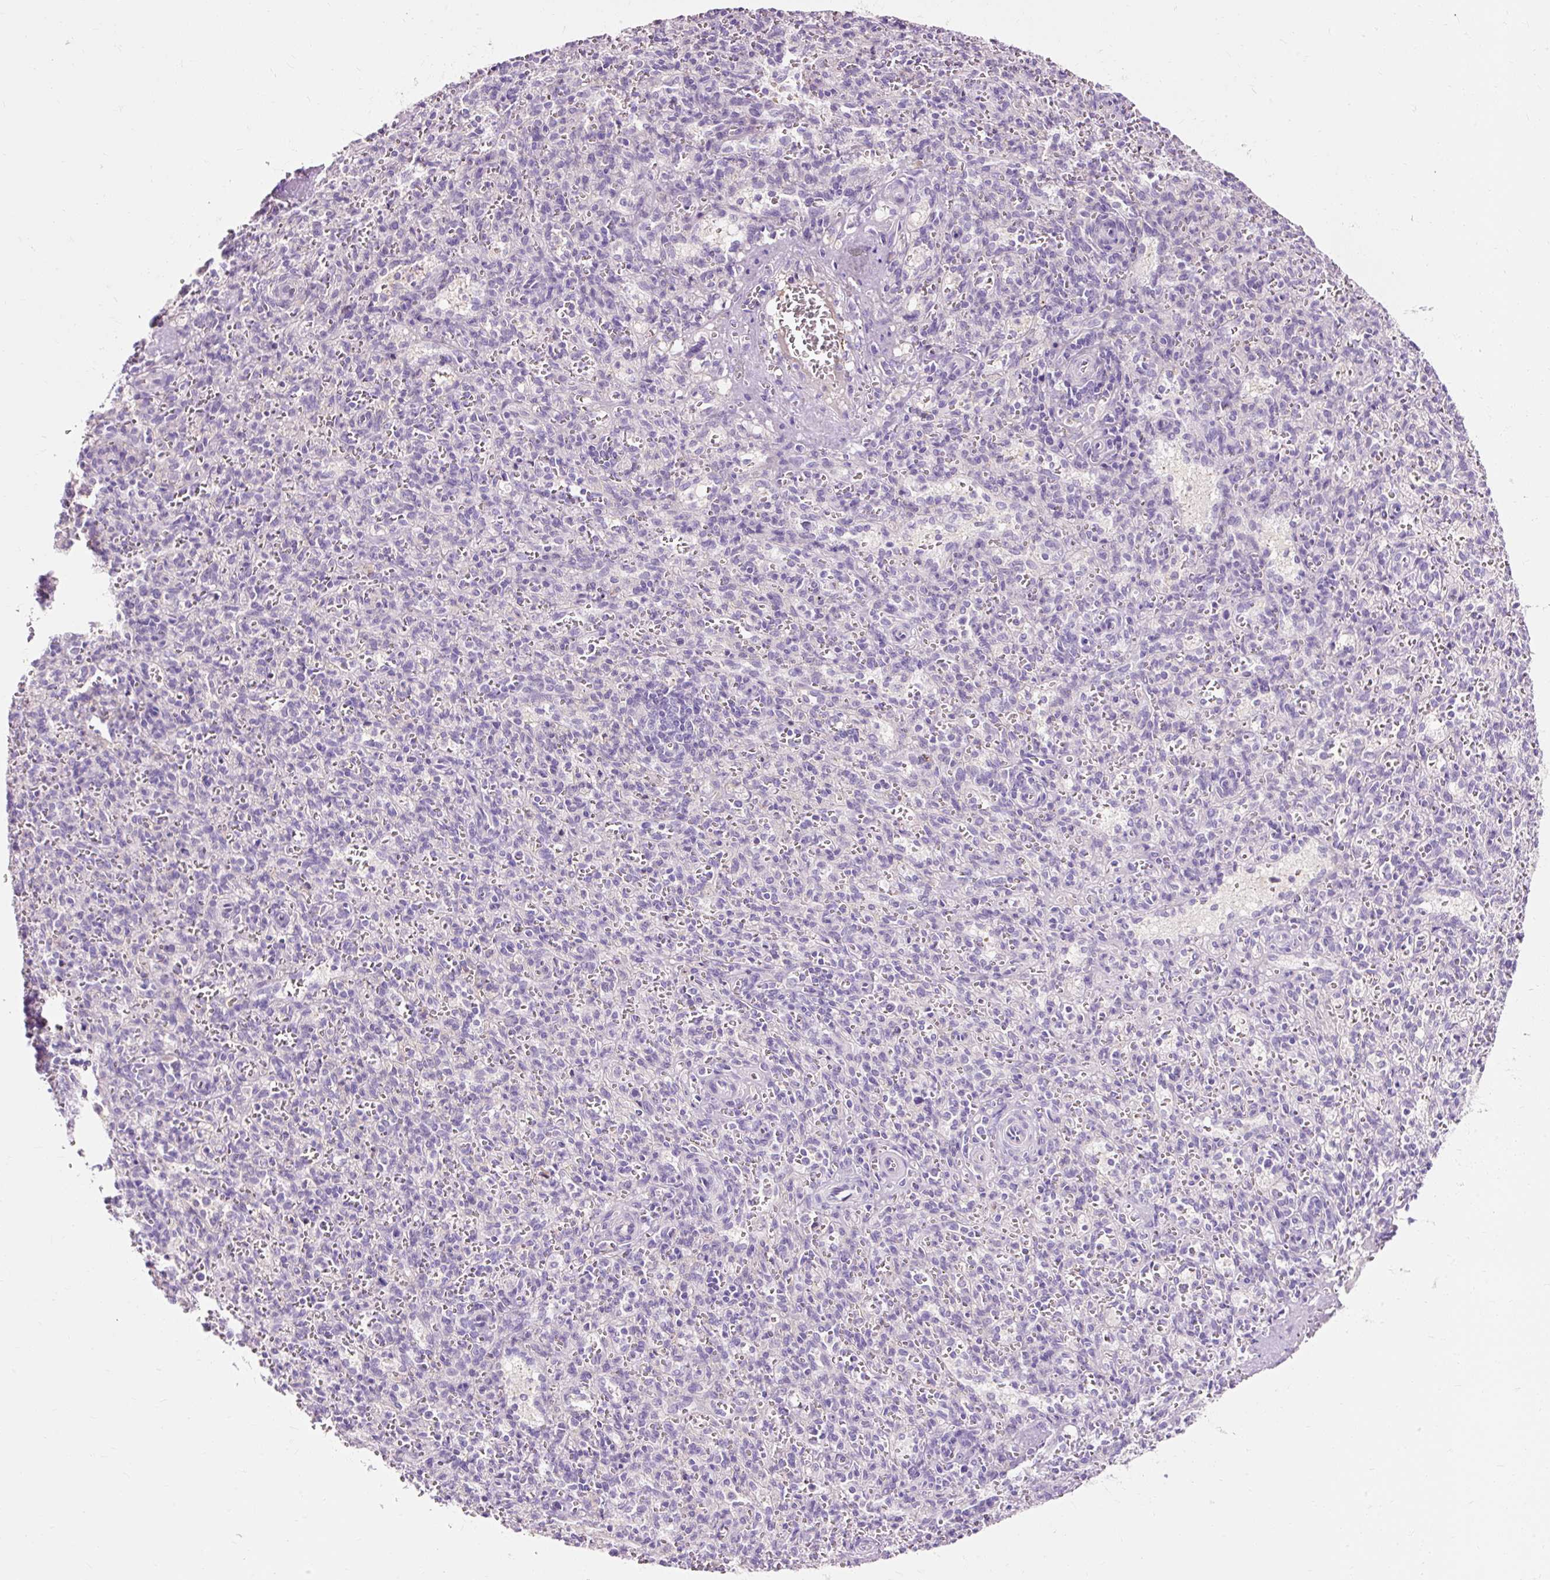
{"staining": {"intensity": "negative", "quantity": "none", "location": "none"}, "tissue": "spleen", "cell_type": "Cells in red pulp", "image_type": "normal", "snomed": [{"axis": "morphology", "description": "Normal tissue, NOS"}, {"axis": "topography", "description": "Spleen"}], "caption": "DAB (3,3'-diaminobenzidine) immunohistochemical staining of benign human spleen displays no significant expression in cells in red pulp. The staining was performed using DAB to visualize the protein expression in brown, while the nuclei were stained in blue with hematoxylin (Magnification: 20x).", "gene": "CLDN25", "patient": {"sex": "female", "age": 26}}